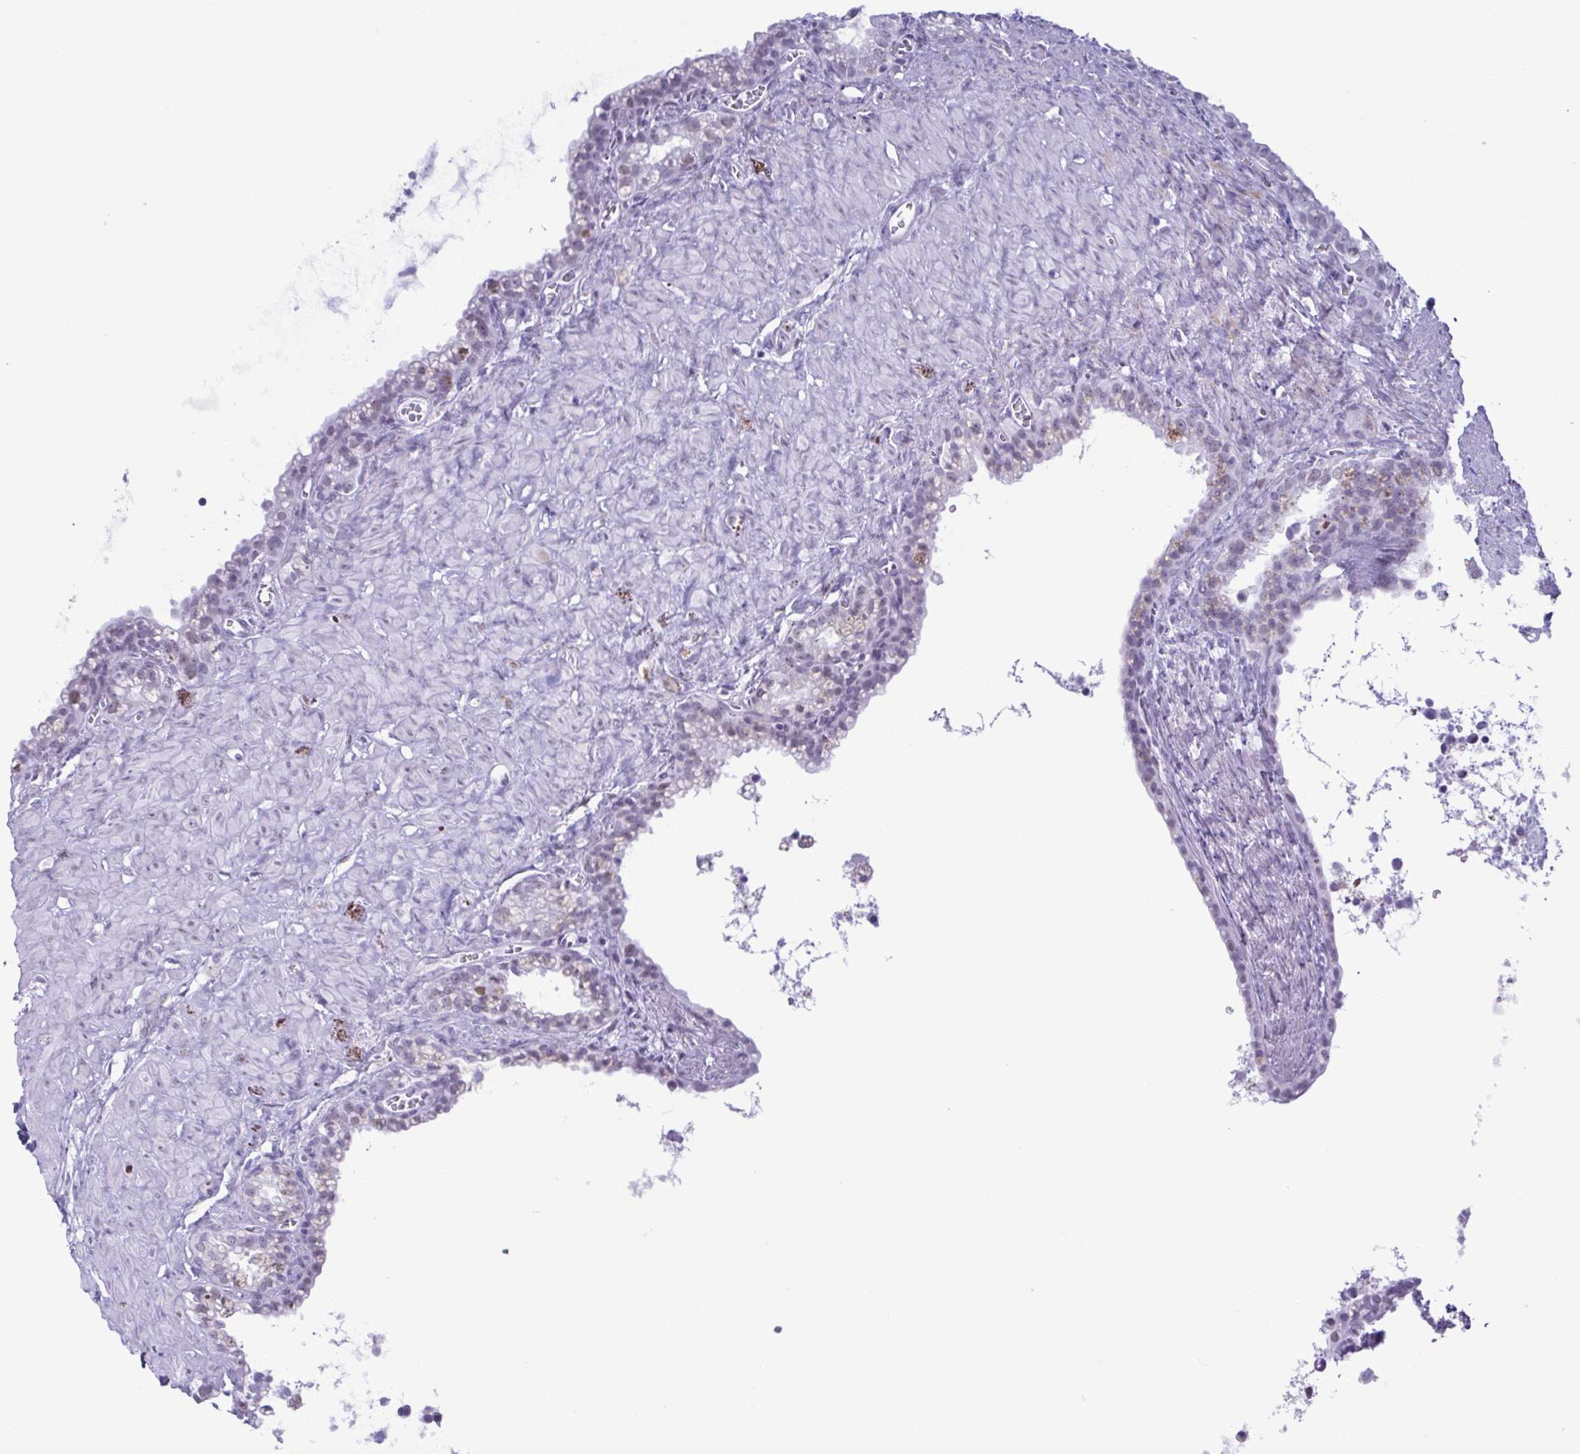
{"staining": {"intensity": "weak", "quantity": "<25%", "location": "nuclear"}, "tissue": "seminal vesicle", "cell_type": "Glandular cells", "image_type": "normal", "snomed": [{"axis": "morphology", "description": "Normal tissue, NOS"}, {"axis": "topography", "description": "Seminal veicle"}], "caption": "The immunohistochemistry image has no significant expression in glandular cells of seminal vesicle. (Stains: DAB immunohistochemistry (IHC) with hematoxylin counter stain, Microscopy: brightfield microscopy at high magnification).", "gene": "SUGP2", "patient": {"sex": "male", "age": 76}}